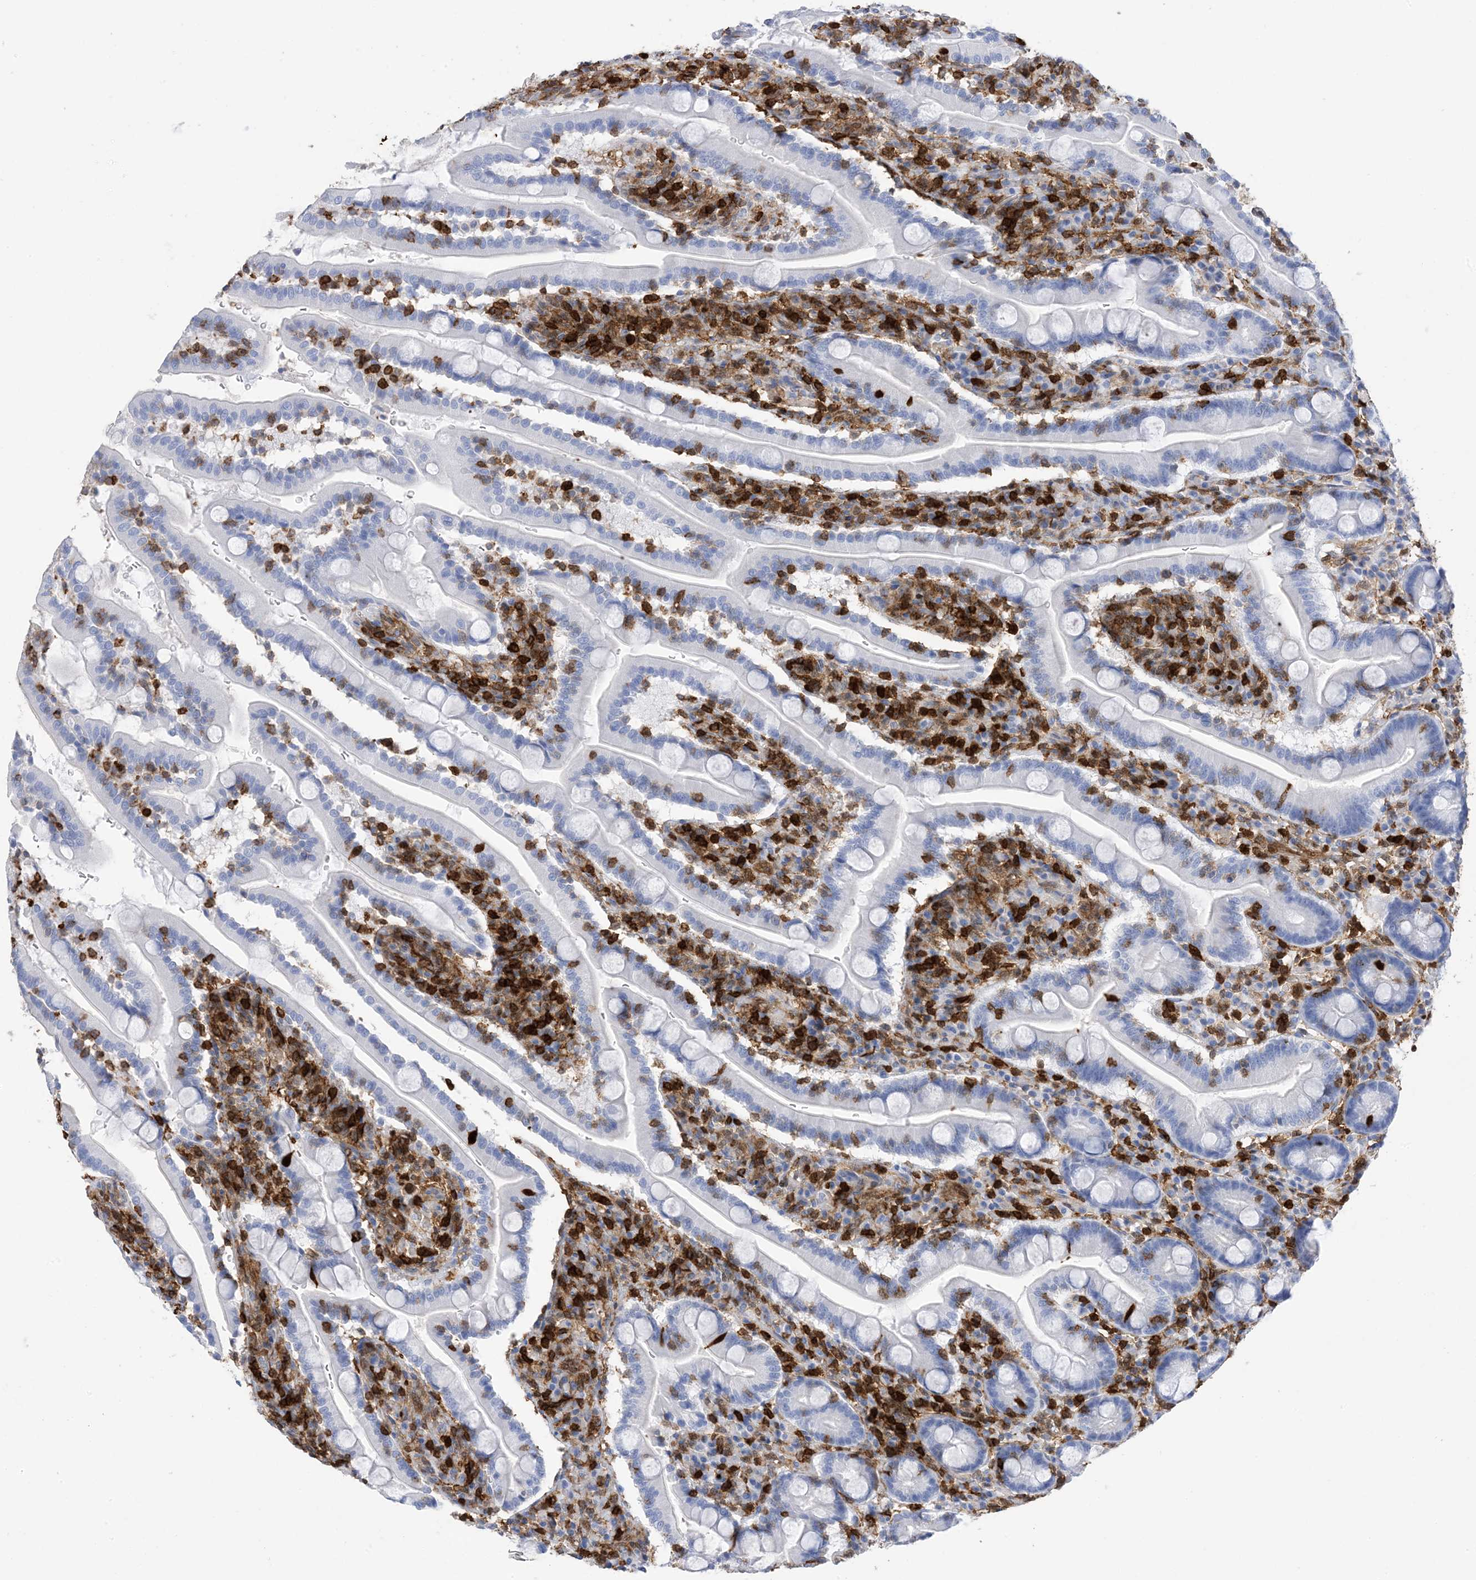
{"staining": {"intensity": "negative", "quantity": "none", "location": "none"}, "tissue": "duodenum", "cell_type": "Glandular cells", "image_type": "normal", "snomed": [{"axis": "morphology", "description": "Normal tissue, NOS"}, {"axis": "topography", "description": "Duodenum"}], "caption": "Immunohistochemistry (IHC) of unremarkable human duodenum exhibits no expression in glandular cells.", "gene": "ANXA1", "patient": {"sex": "male", "age": 35}}